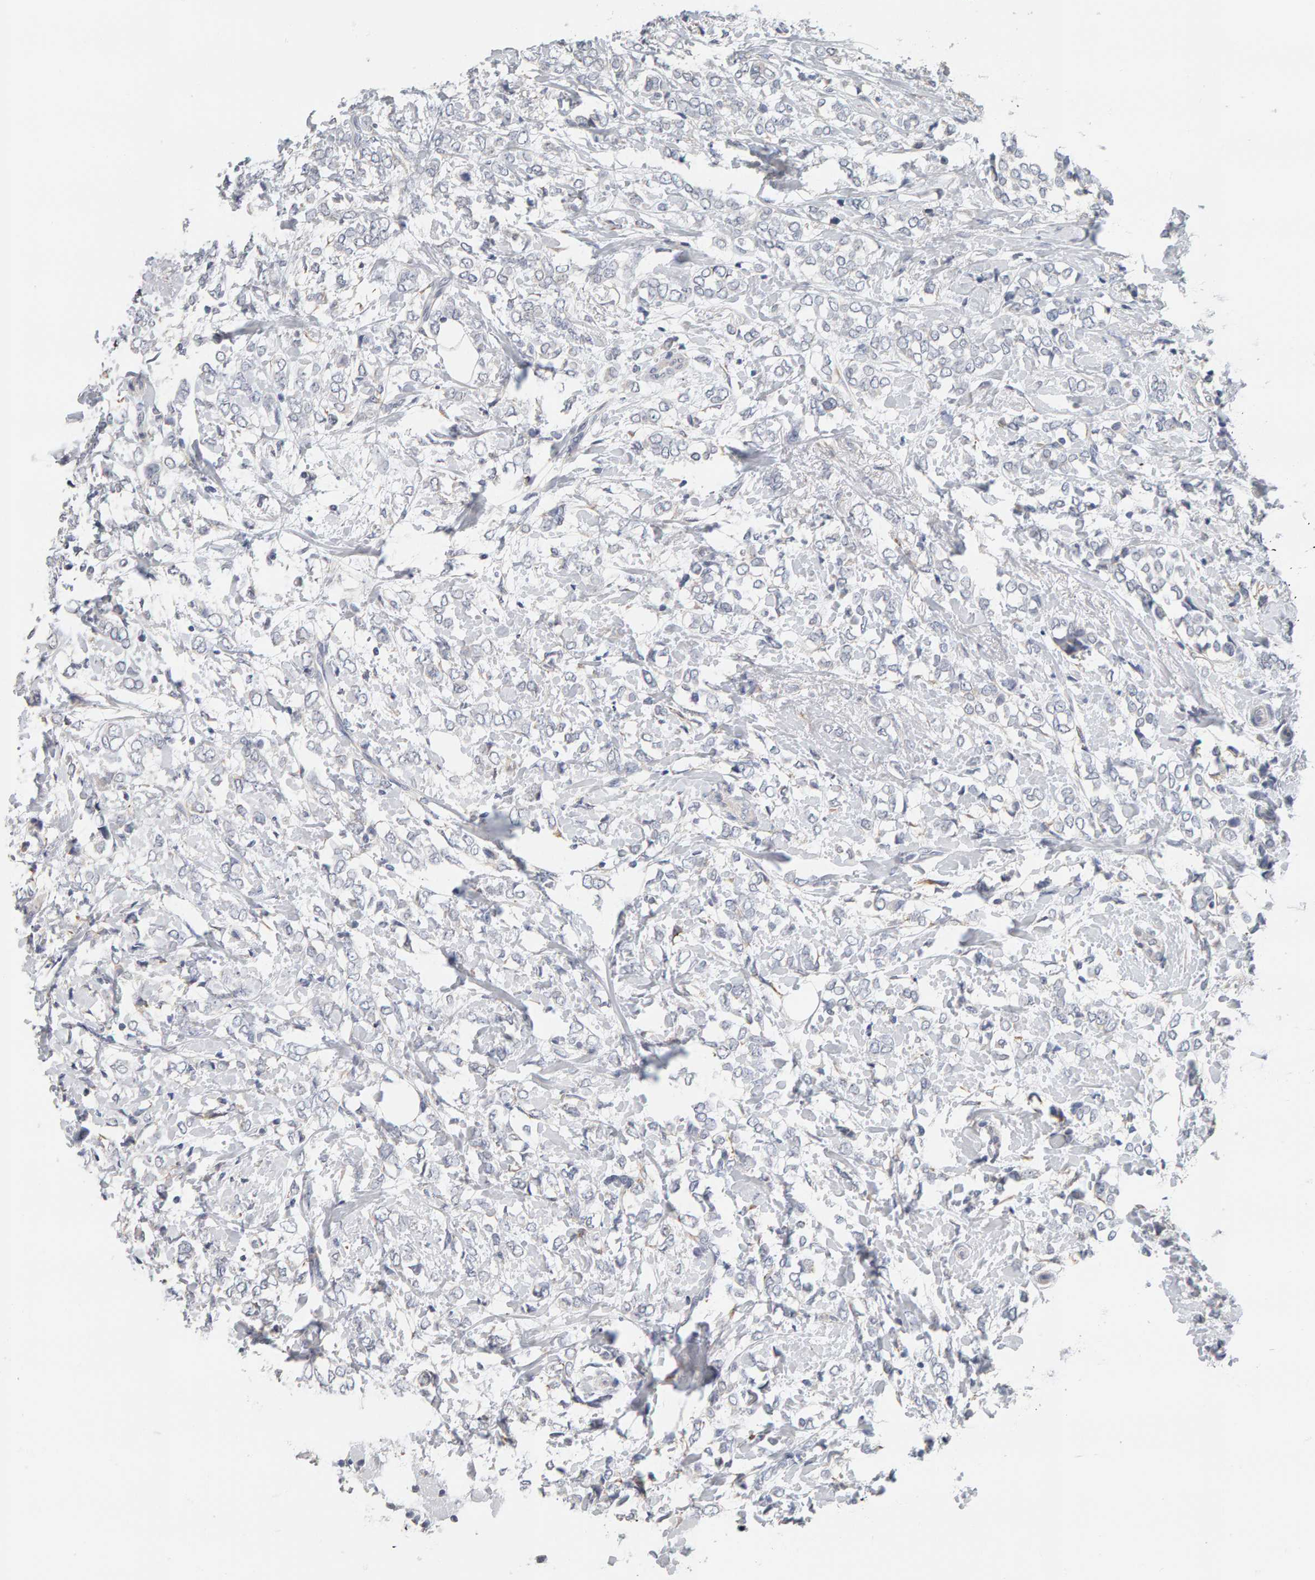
{"staining": {"intensity": "negative", "quantity": "none", "location": "none"}, "tissue": "breast cancer", "cell_type": "Tumor cells", "image_type": "cancer", "snomed": [{"axis": "morphology", "description": "Normal tissue, NOS"}, {"axis": "morphology", "description": "Lobular carcinoma"}, {"axis": "topography", "description": "Breast"}], "caption": "This is an IHC photomicrograph of breast cancer. There is no positivity in tumor cells.", "gene": "ADHFE1", "patient": {"sex": "female", "age": 47}}